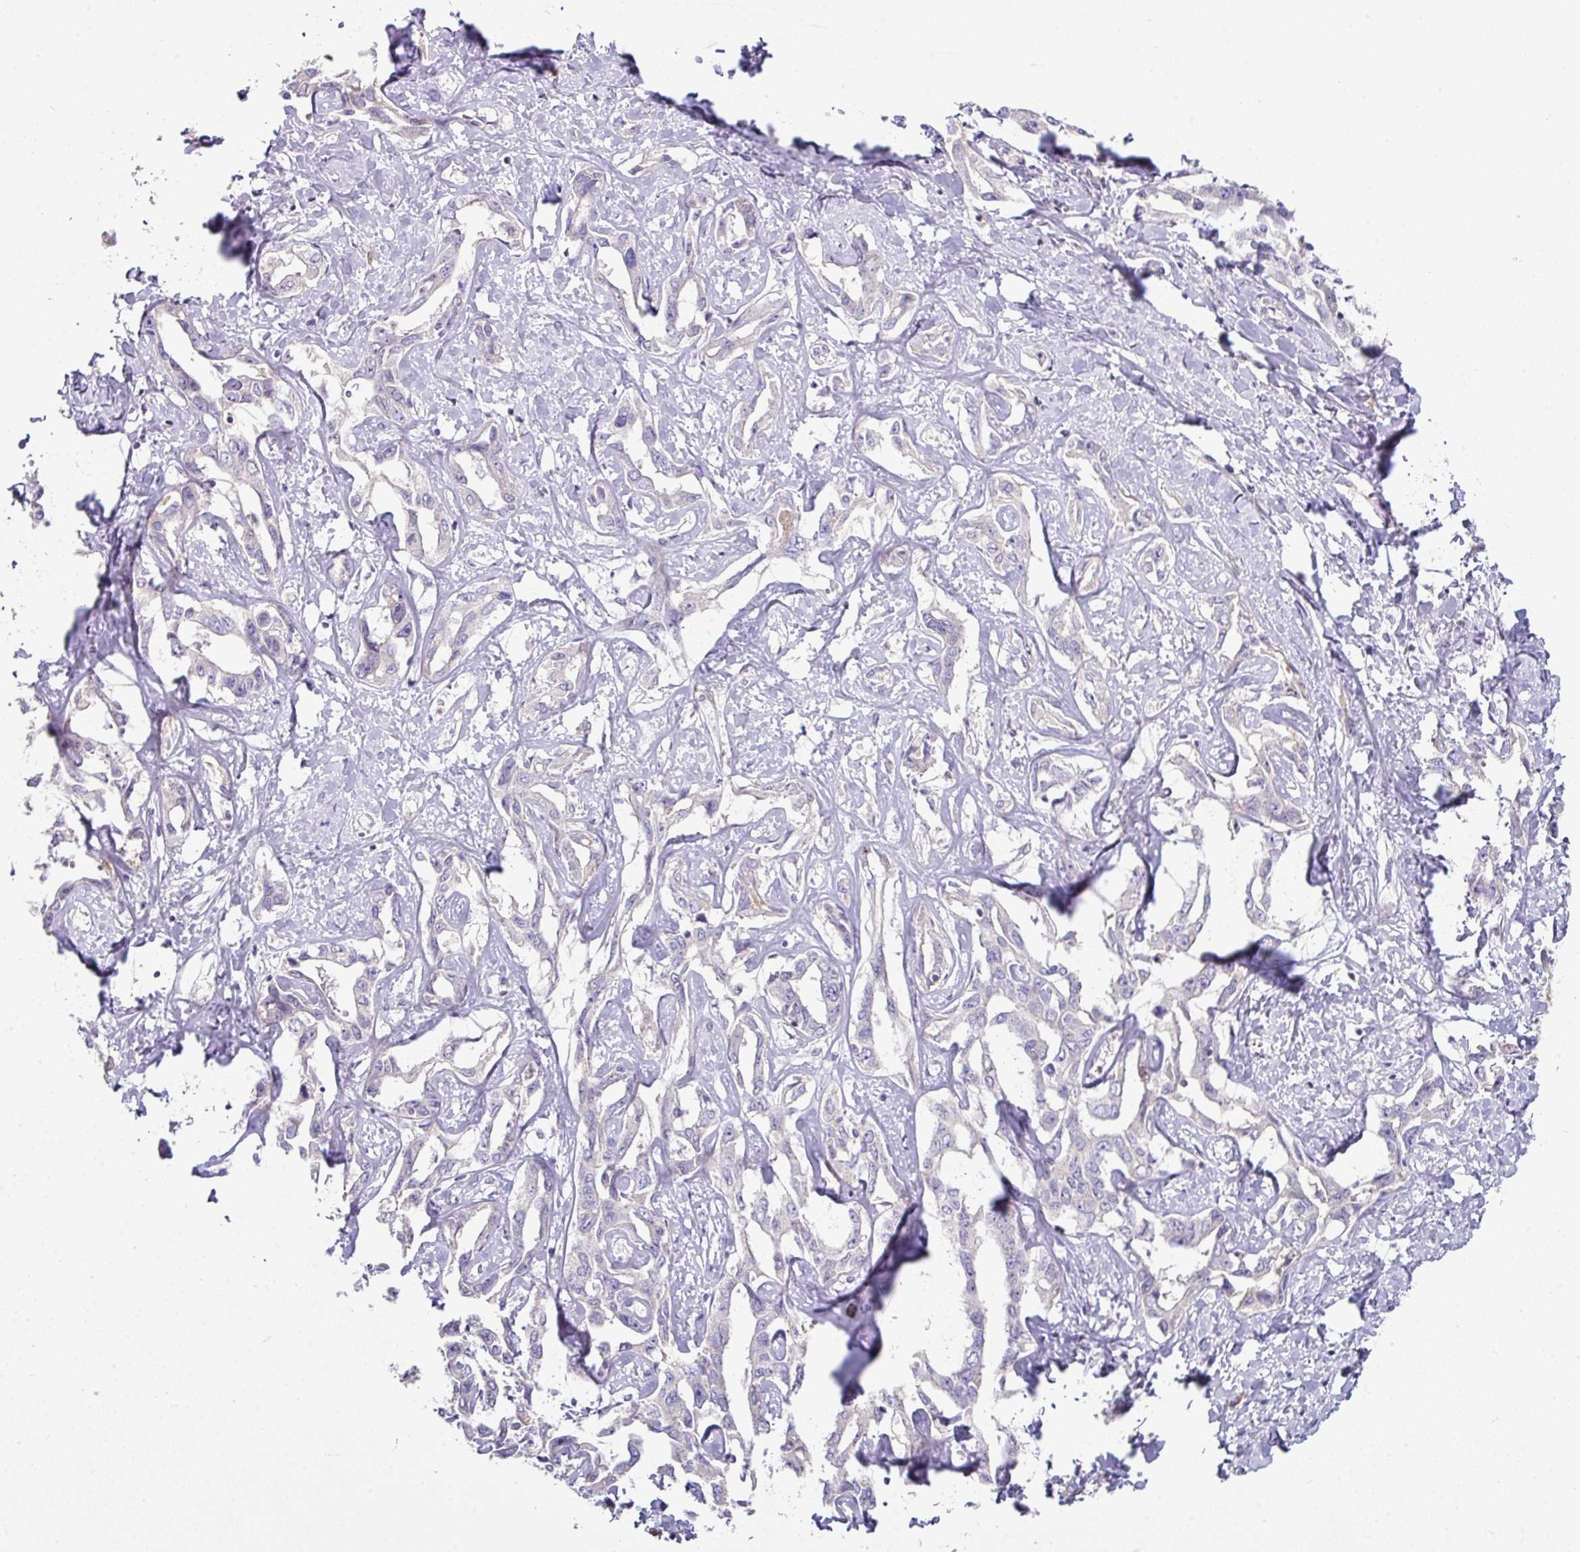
{"staining": {"intensity": "negative", "quantity": "none", "location": "none"}, "tissue": "liver cancer", "cell_type": "Tumor cells", "image_type": "cancer", "snomed": [{"axis": "morphology", "description": "Cholangiocarcinoma"}, {"axis": "topography", "description": "Liver"}], "caption": "This is a image of IHC staining of liver cholangiocarcinoma, which shows no positivity in tumor cells.", "gene": "SLAMF6", "patient": {"sex": "male", "age": 59}}